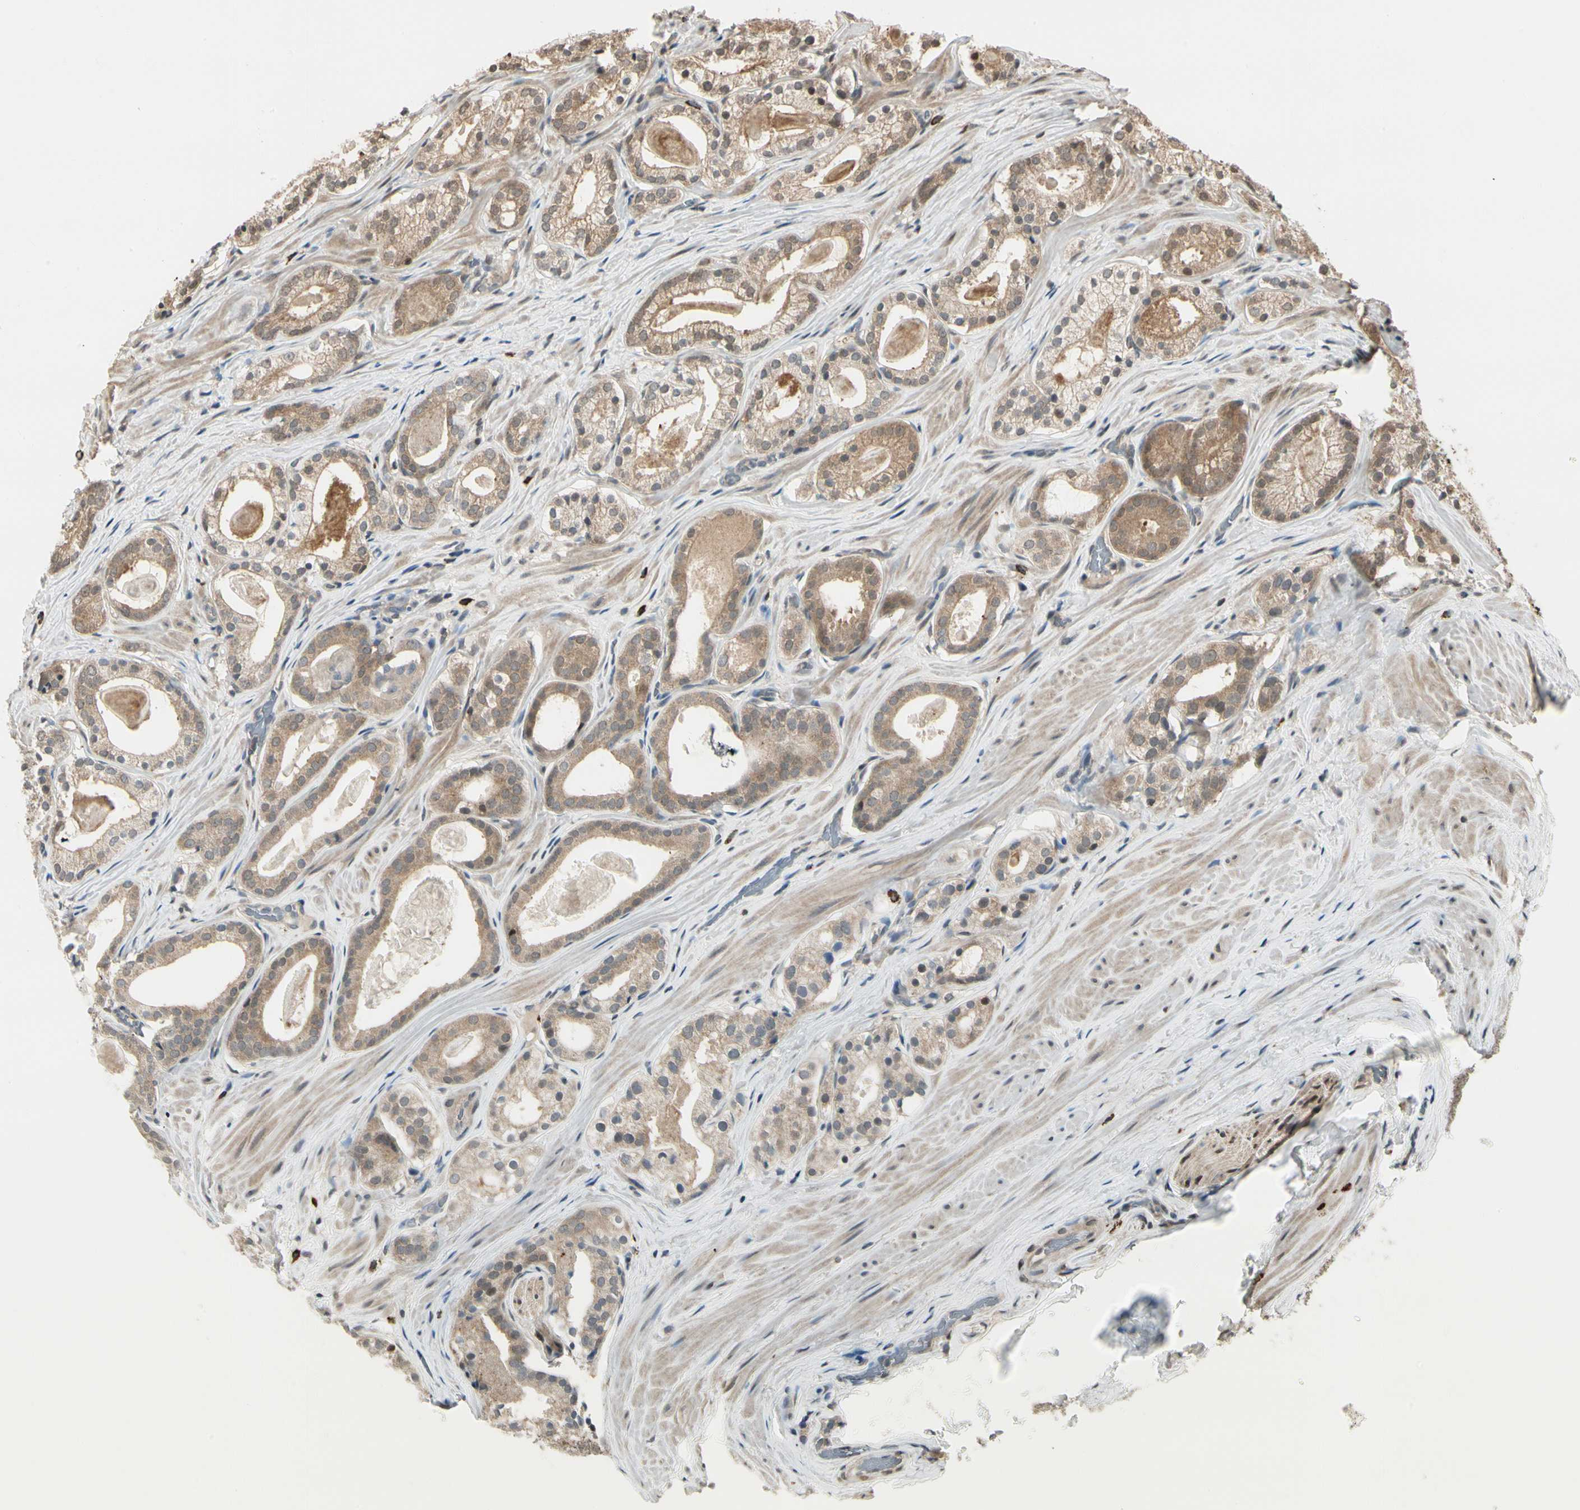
{"staining": {"intensity": "moderate", "quantity": ">75%", "location": "cytoplasmic/membranous"}, "tissue": "prostate cancer", "cell_type": "Tumor cells", "image_type": "cancer", "snomed": [{"axis": "morphology", "description": "Adenocarcinoma, Low grade"}, {"axis": "topography", "description": "Prostate"}], "caption": "Moderate cytoplasmic/membranous protein staining is identified in approximately >75% of tumor cells in prostate cancer (low-grade adenocarcinoma).", "gene": "EVC", "patient": {"sex": "male", "age": 59}}